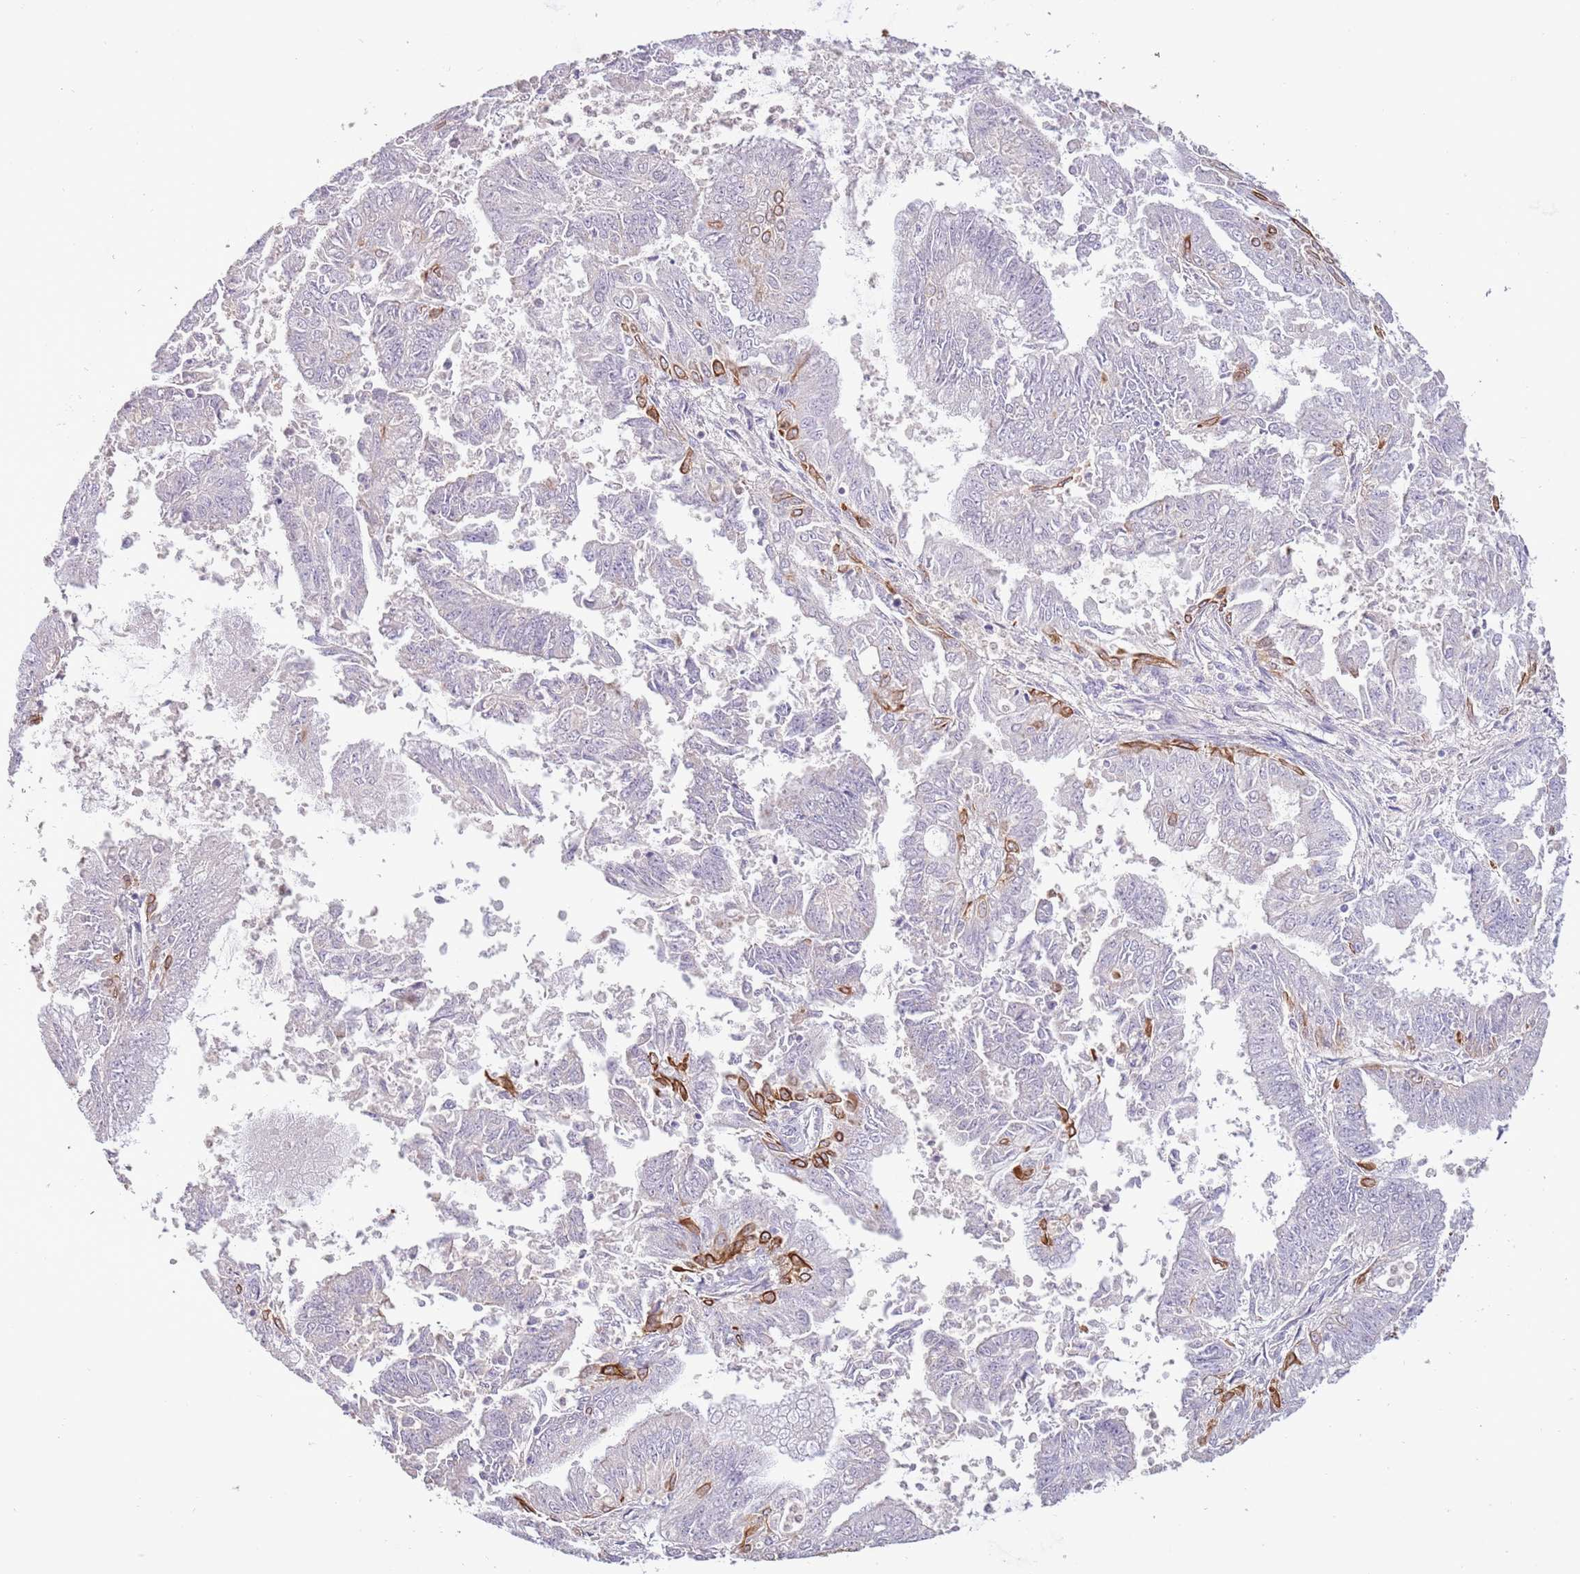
{"staining": {"intensity": "strong", "quantity": "<25%", "location": "cytoplasmic/membranous"}, "tissue": "endometrial cancer", "cell_type": "Tumor cells", "image_type": "cancer", "snomed": [{"axis": "morphology", "description": "Adenocarcinoma, NOS"}, {"axis": "topography", "description": "Endometrium"}], "caption": "Human endometrial cancer stained for a protein (brown) reveals strong cytoplasmic/membranous positive staining in approximately <25% of tumor cells.", "gene": "ZNF658", "patient": {"sex": "female", "age": 73}}